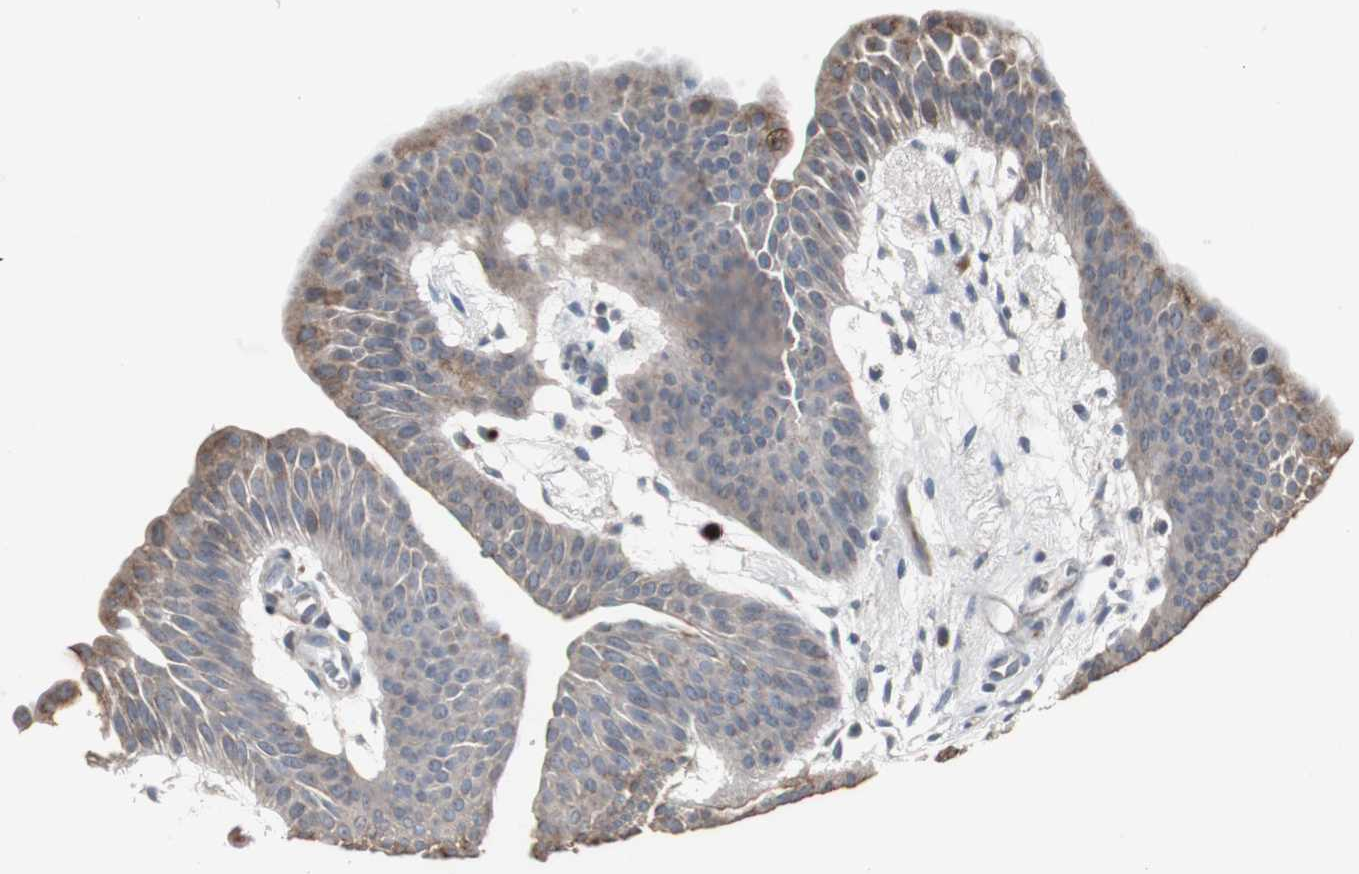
{"staining": {"intensity": "moderate", "quantity": "25%-75%", "location": "cytoplasmic/membranous"}, "tissue": "urothelial cancer", "cell_type": "Tumor cells", "image_type": "cancer", "snomed": [{"axis": "morphology", "description": "Urothelial carcinoma, Low grade"}, {"axis": "topography", "description": "Urinary bladder"}], "caption": "DAB (3,3'-diaminobenzidine) immunohistochemical staining of urothelial cancer demonstrates moderate cytoplasmic/membranous protein expression in approximately 25%-75% of tumor cells. The staining is performed using DAB brown chromogen to label protein expression. The nuclei are counter-stained blue using hematoxylin.", "gene": "ACAA1", "patient": {"sex": "female", "age": 60}}